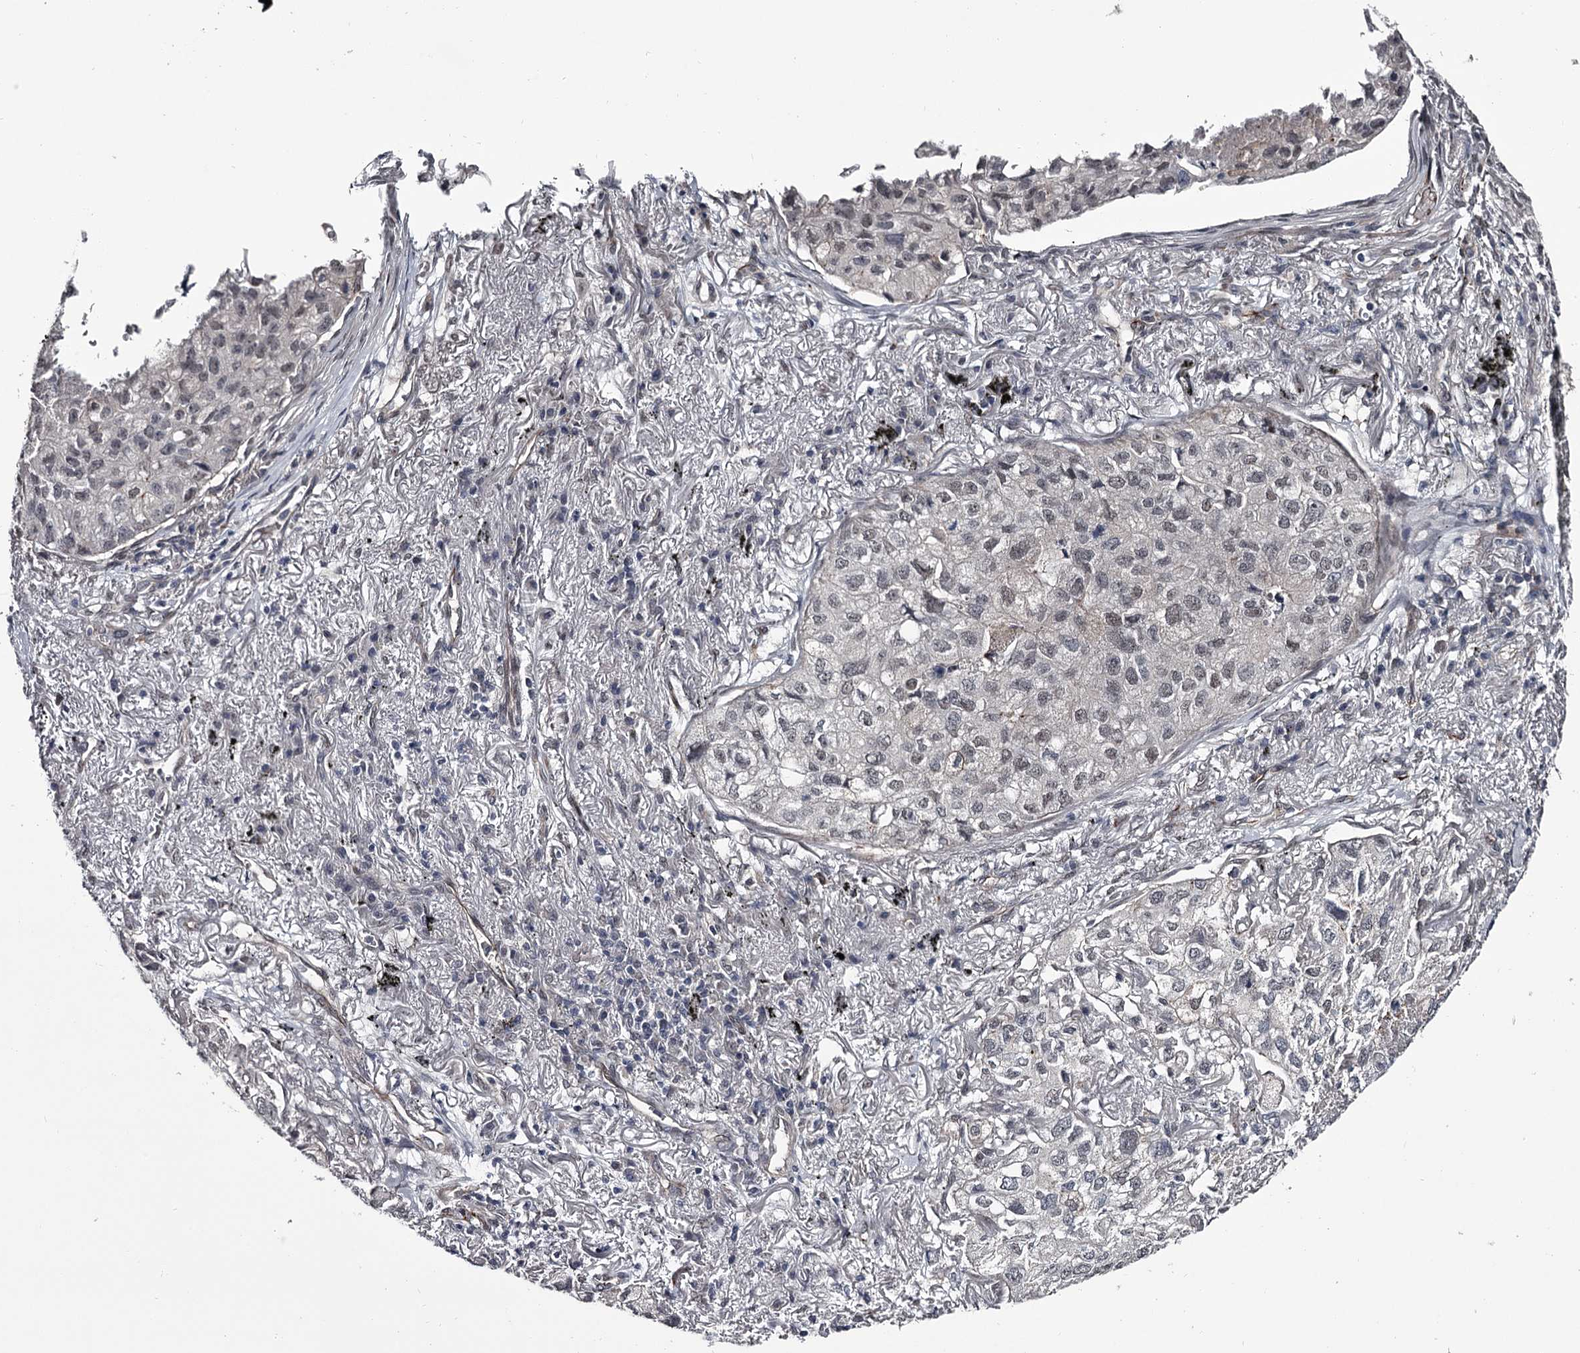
{"staining": {"intensity": "negative", "quantity": "none", "location": "none"}, "tissue": "lung cancer", "cell_type": "Tumor cells", "image_type": "cancer", "snomed": [{"axis": "morphology", "description": "Adenocarcinoma, NOS"}, {"axis": "topography", "description": "Lung"}], "caption": "High power microscopy image of an IHC photomicrograph of lung cancer, revealing no significant positivity in tumor cells. (DAB (3,3'-diaminobenzidine) immunohistochemistry visualized using brightfield microscopy, high magnification).", "gene": "PRPF40B", "patient": {"sex": "male", "age": 65}}